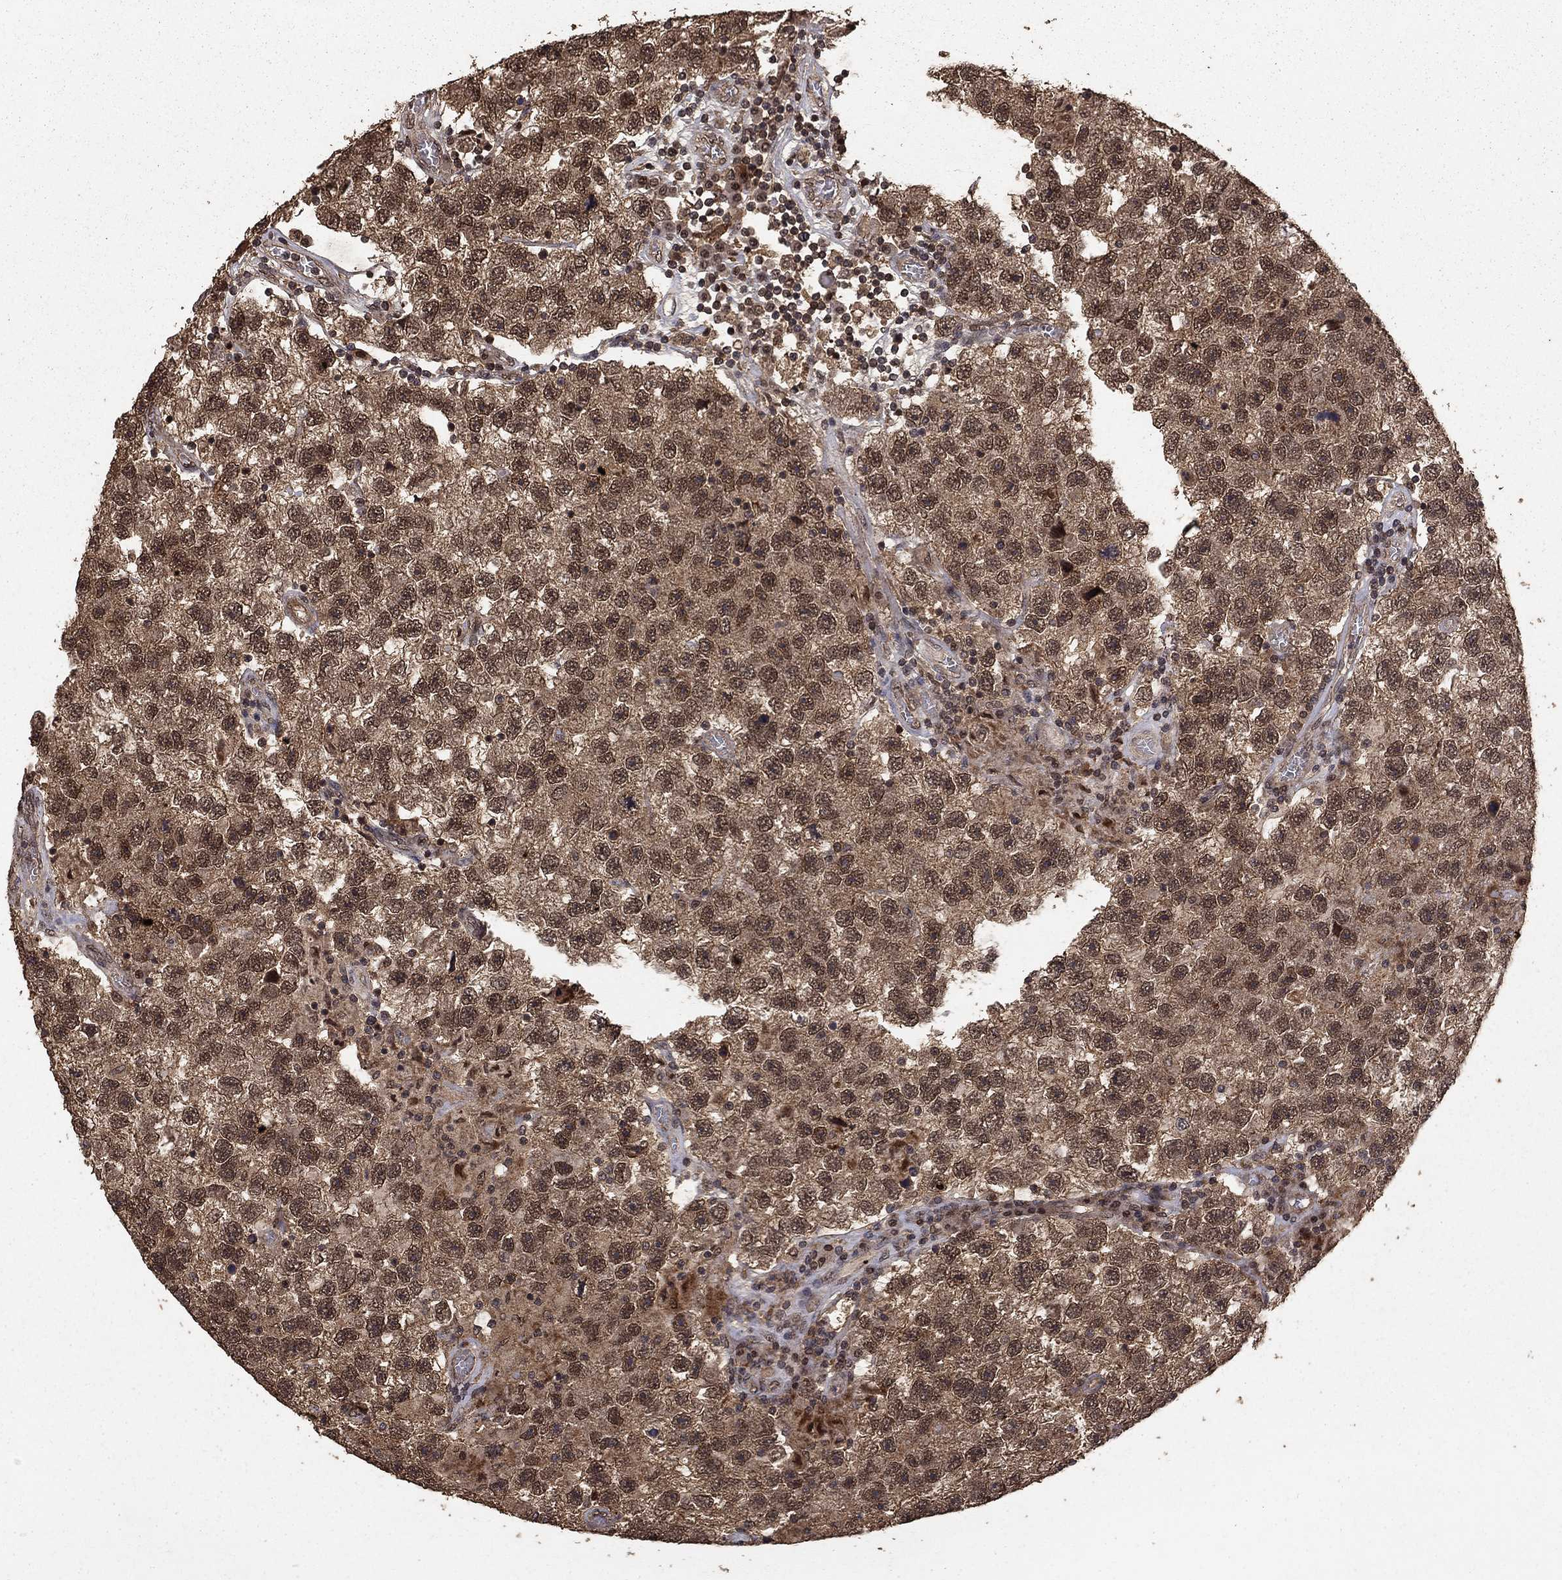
{"staining": {"intensity": "moderate", "quantity": ">75%", "location": "cytoplasmic/membranous,nuclear"}, "tissue": "testis cancer", "cell_type": "Tumor cells", "image_type": "cancer", "snomed": [{"axis": "morphology", "description": "Seminoma, NOS"}, {"axis": "topography", "description": "Testis"}], "caption": "The photomicrograph demonstrates staining of testis cancer (seminoma), revealing moderate cytoplasmic/membranous and nuclear protein staining (brown color) within tumor cells. (IHC, brightfield microscopy, high magnification).", "gene": "PRDM1", "patient": {"sex": "male", "age": 26}}